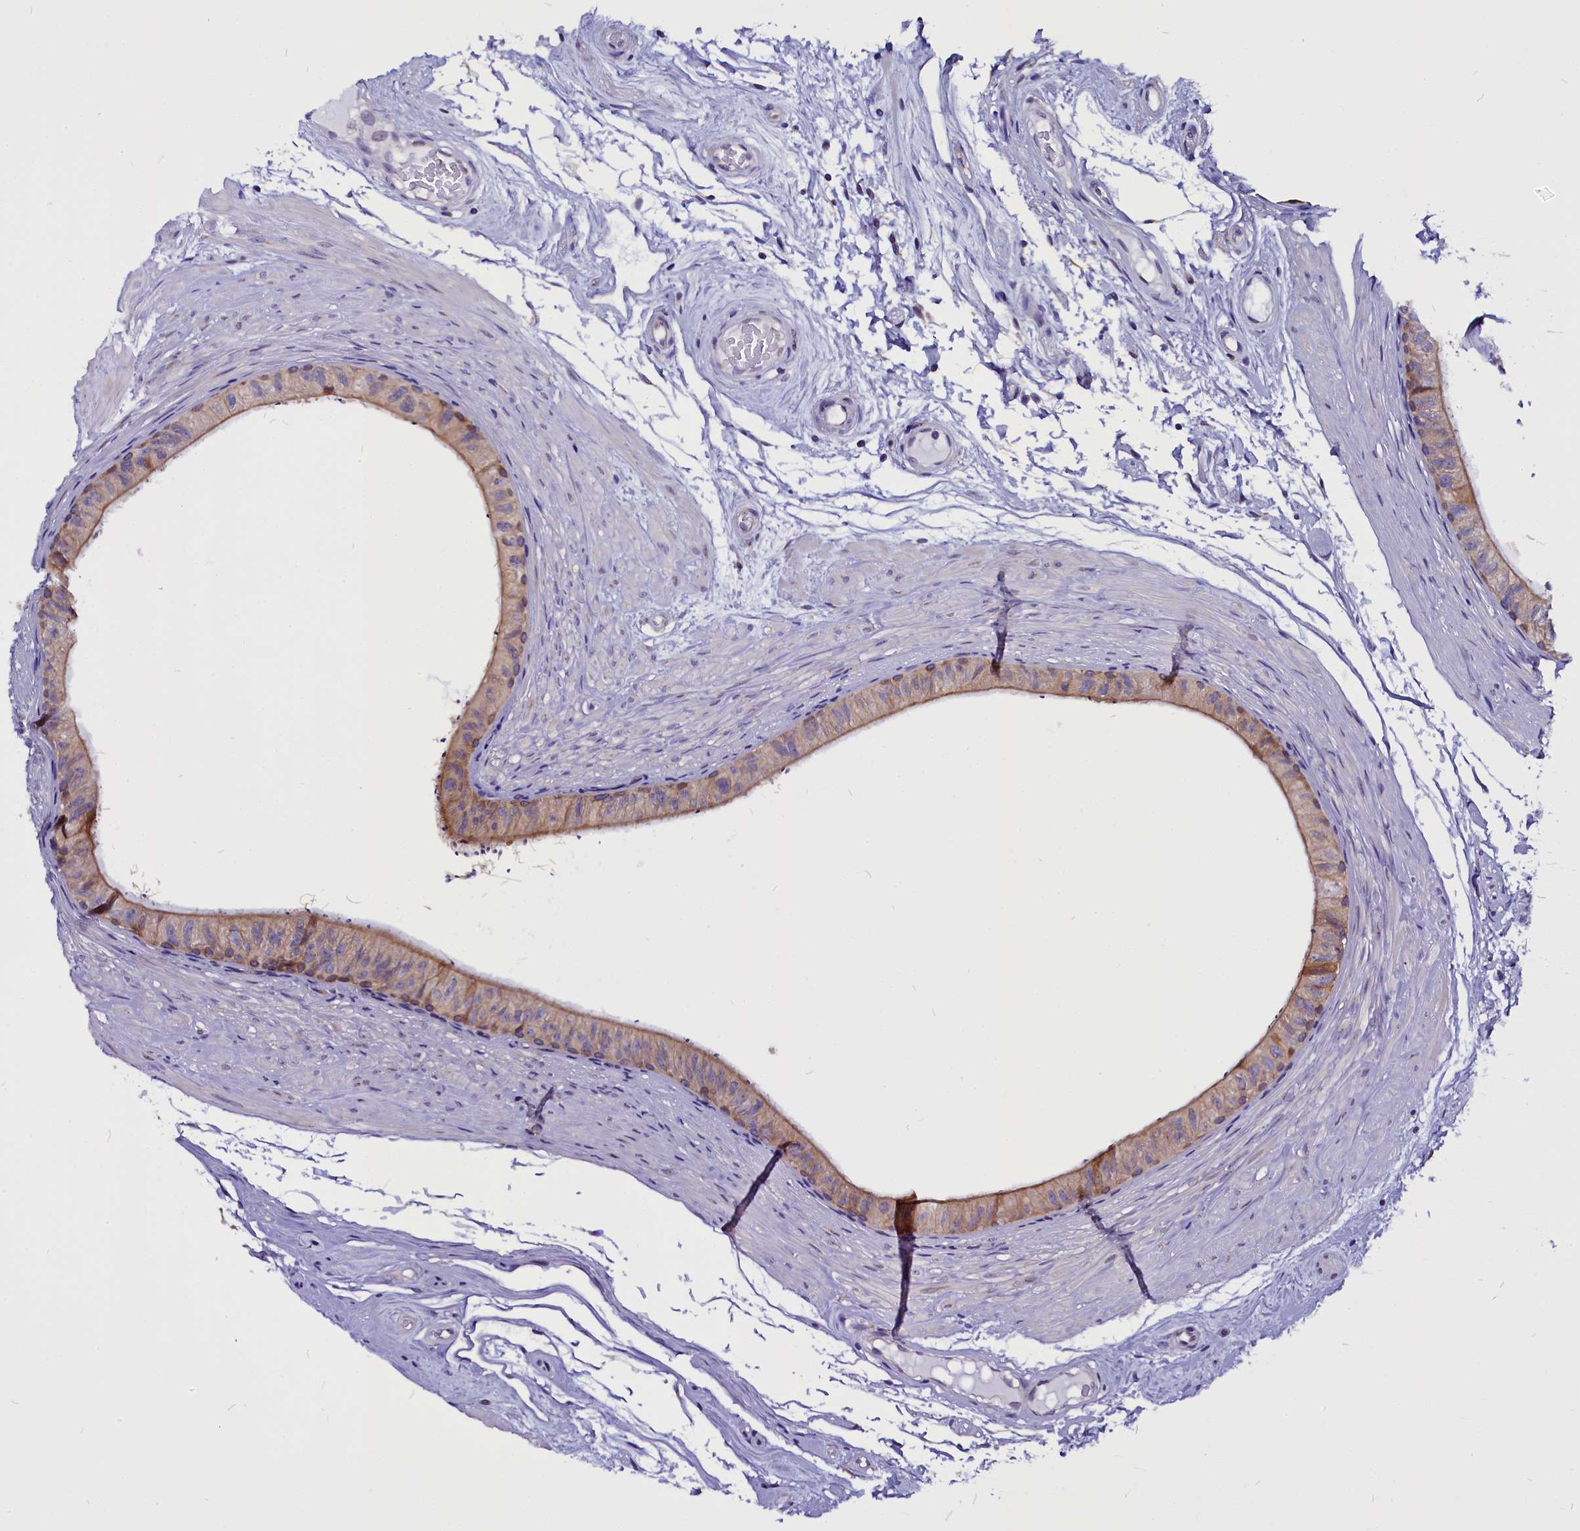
{"staining": {"intensity": "weak", "quantity": "25%-75%", "location": "cytoplasmic/membranous"}, "tissue": "epididymis", "cell_type": "Glandular cells", "image_type": "normal", "snomed": [{"axis": "morphology", "description": "Normal tissue, NOS"}, {"axis": "topography", "description": "Epididymis"}], "caption": "DAB (3,3'-diaminobenzidine) immunohistochemical staining of normal epididymis exhibits weak cytoplasmic/membranous protein expression in about 25%-75% of glandular cells.", "gene": "CEP170", "patient": {"sex": "male", "age": 45}}